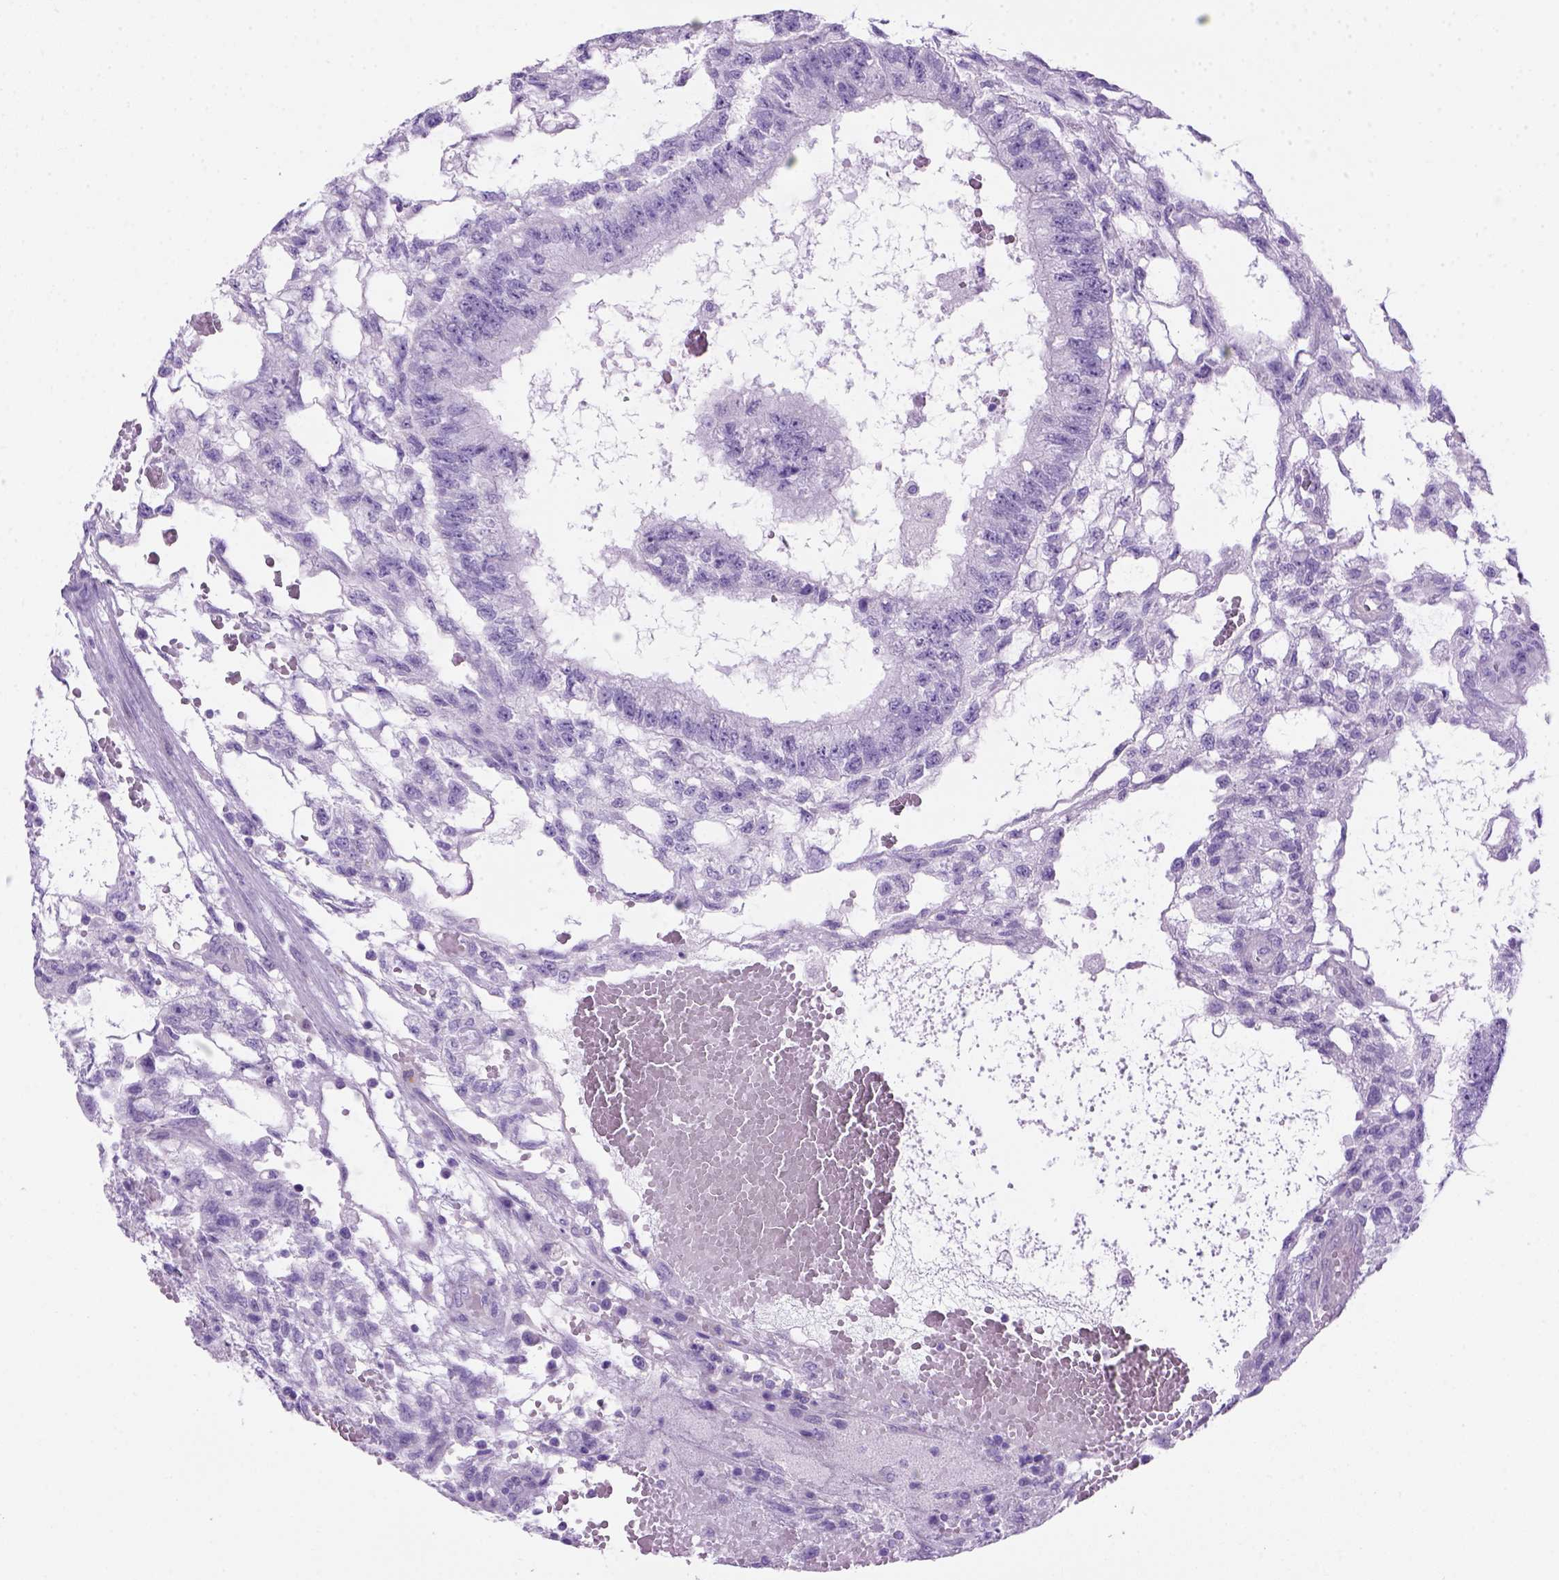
{"staining": {"intensity": "negative", "quantity": "none", "location": "none"}, "tissue": "testis cancer", "cell_type": "Tumor cells", "image_type": "cancer", "snomed": [{"axis": "morphology", "description": "Carcinoma, Embryonal, NOS"}, {"axis": "topography", "description": "Testis"}], "caption": "IHC of testis cancer (embryonal carcinoma) shows no staining in tumor cells.", "gene": "ARHGEF33", "patient": {"sex": "male", "age": 32}}